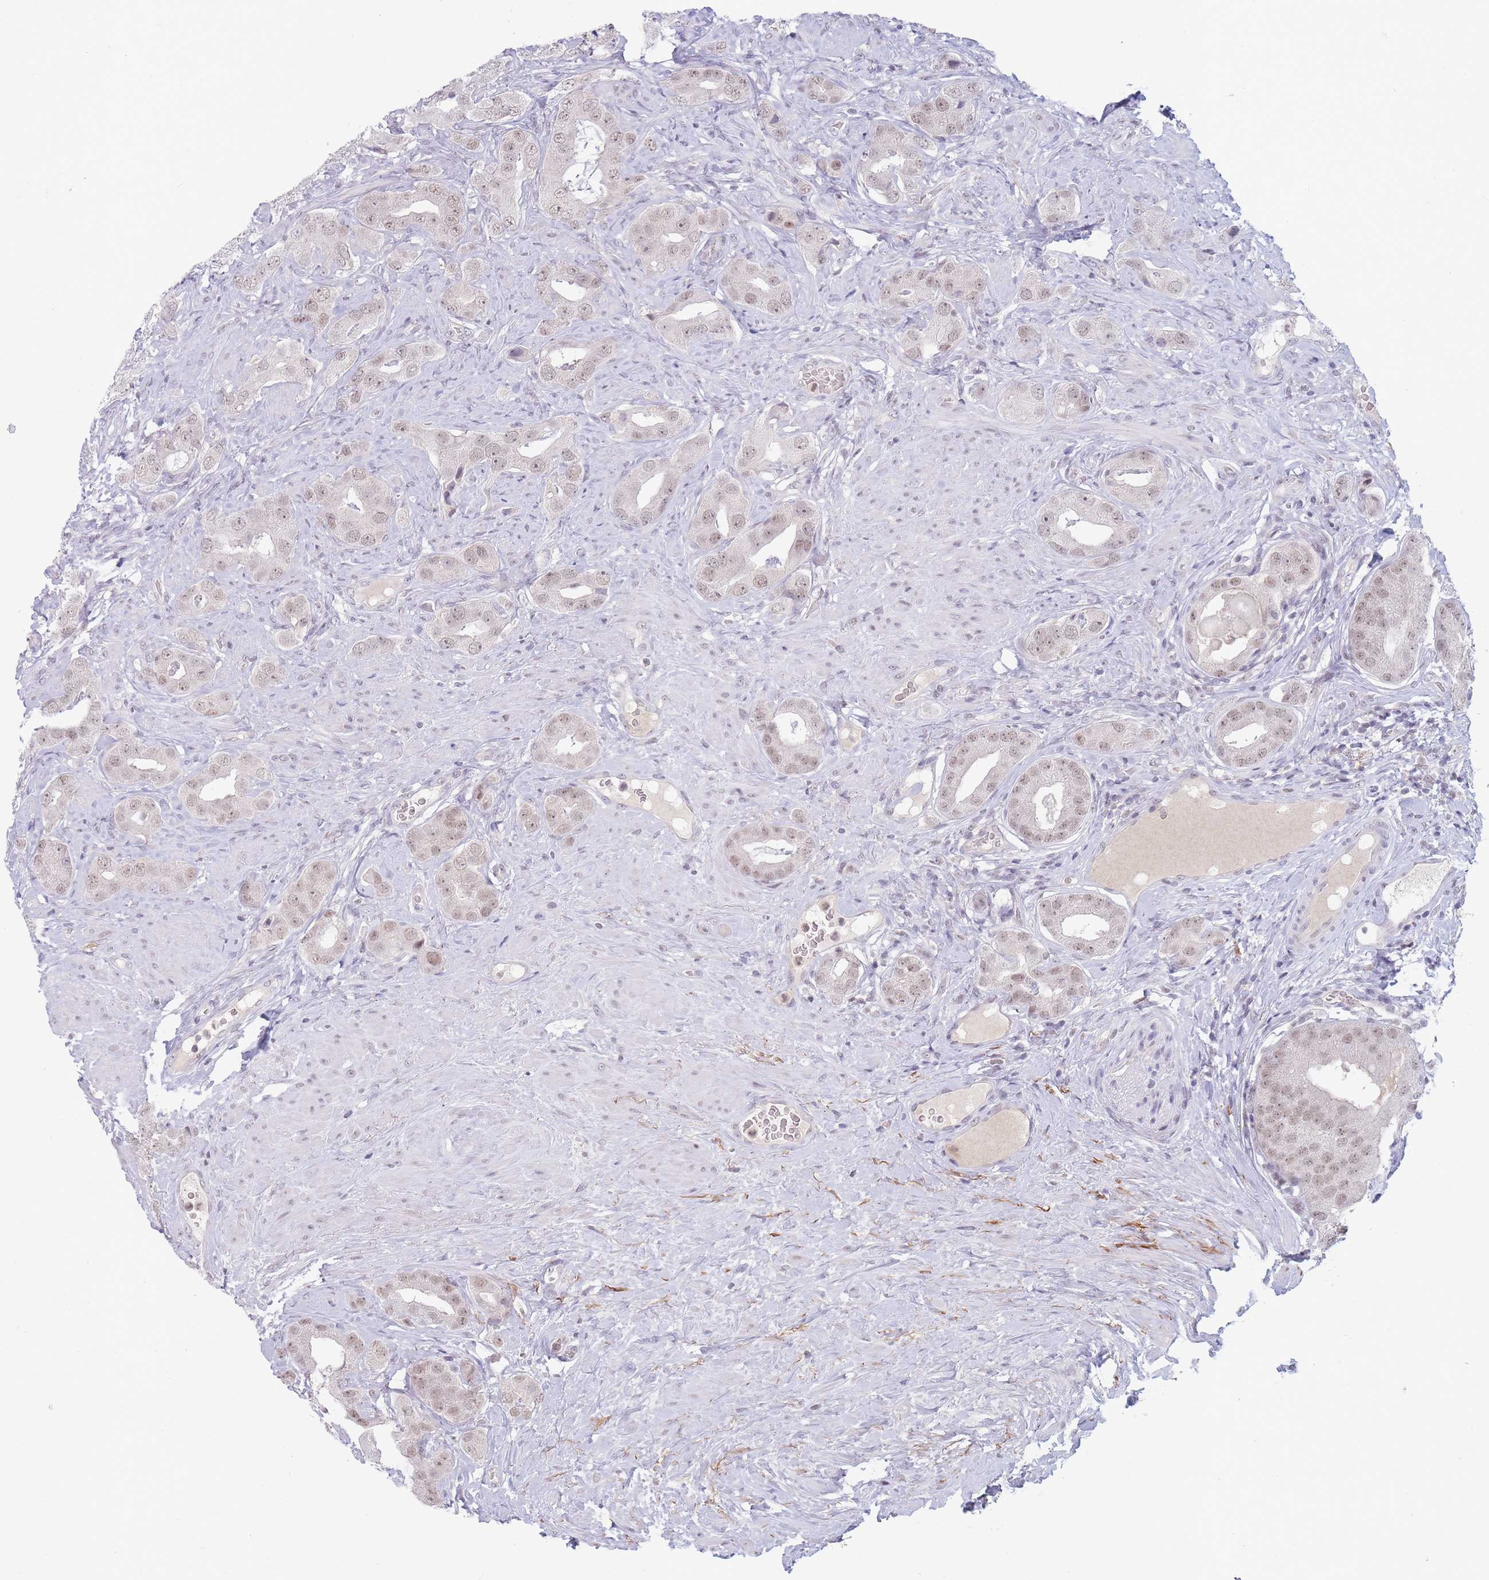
{"staining": {"intensity": "weak", "quantity": "<25%", "location": "nuclear"}, "tissue": "prostate cancer", "cell_type": "Tumor cells", "image_type": "cancer", "snomed": [{"axis": "morphology", "description": "Adenocarcinoma, High grade"}, {"axis": "topography", "description": "Prostate"}], "caption": "Prostate cancer was stained to show a protein in brown. There is no significant expression in tumor cells. The staining is performed using DAB brown chromogen with nuclei counter-stained in using hematoxylin.", "gene": "ARID3B", "patient": {"sex": "male", "age": 63}}